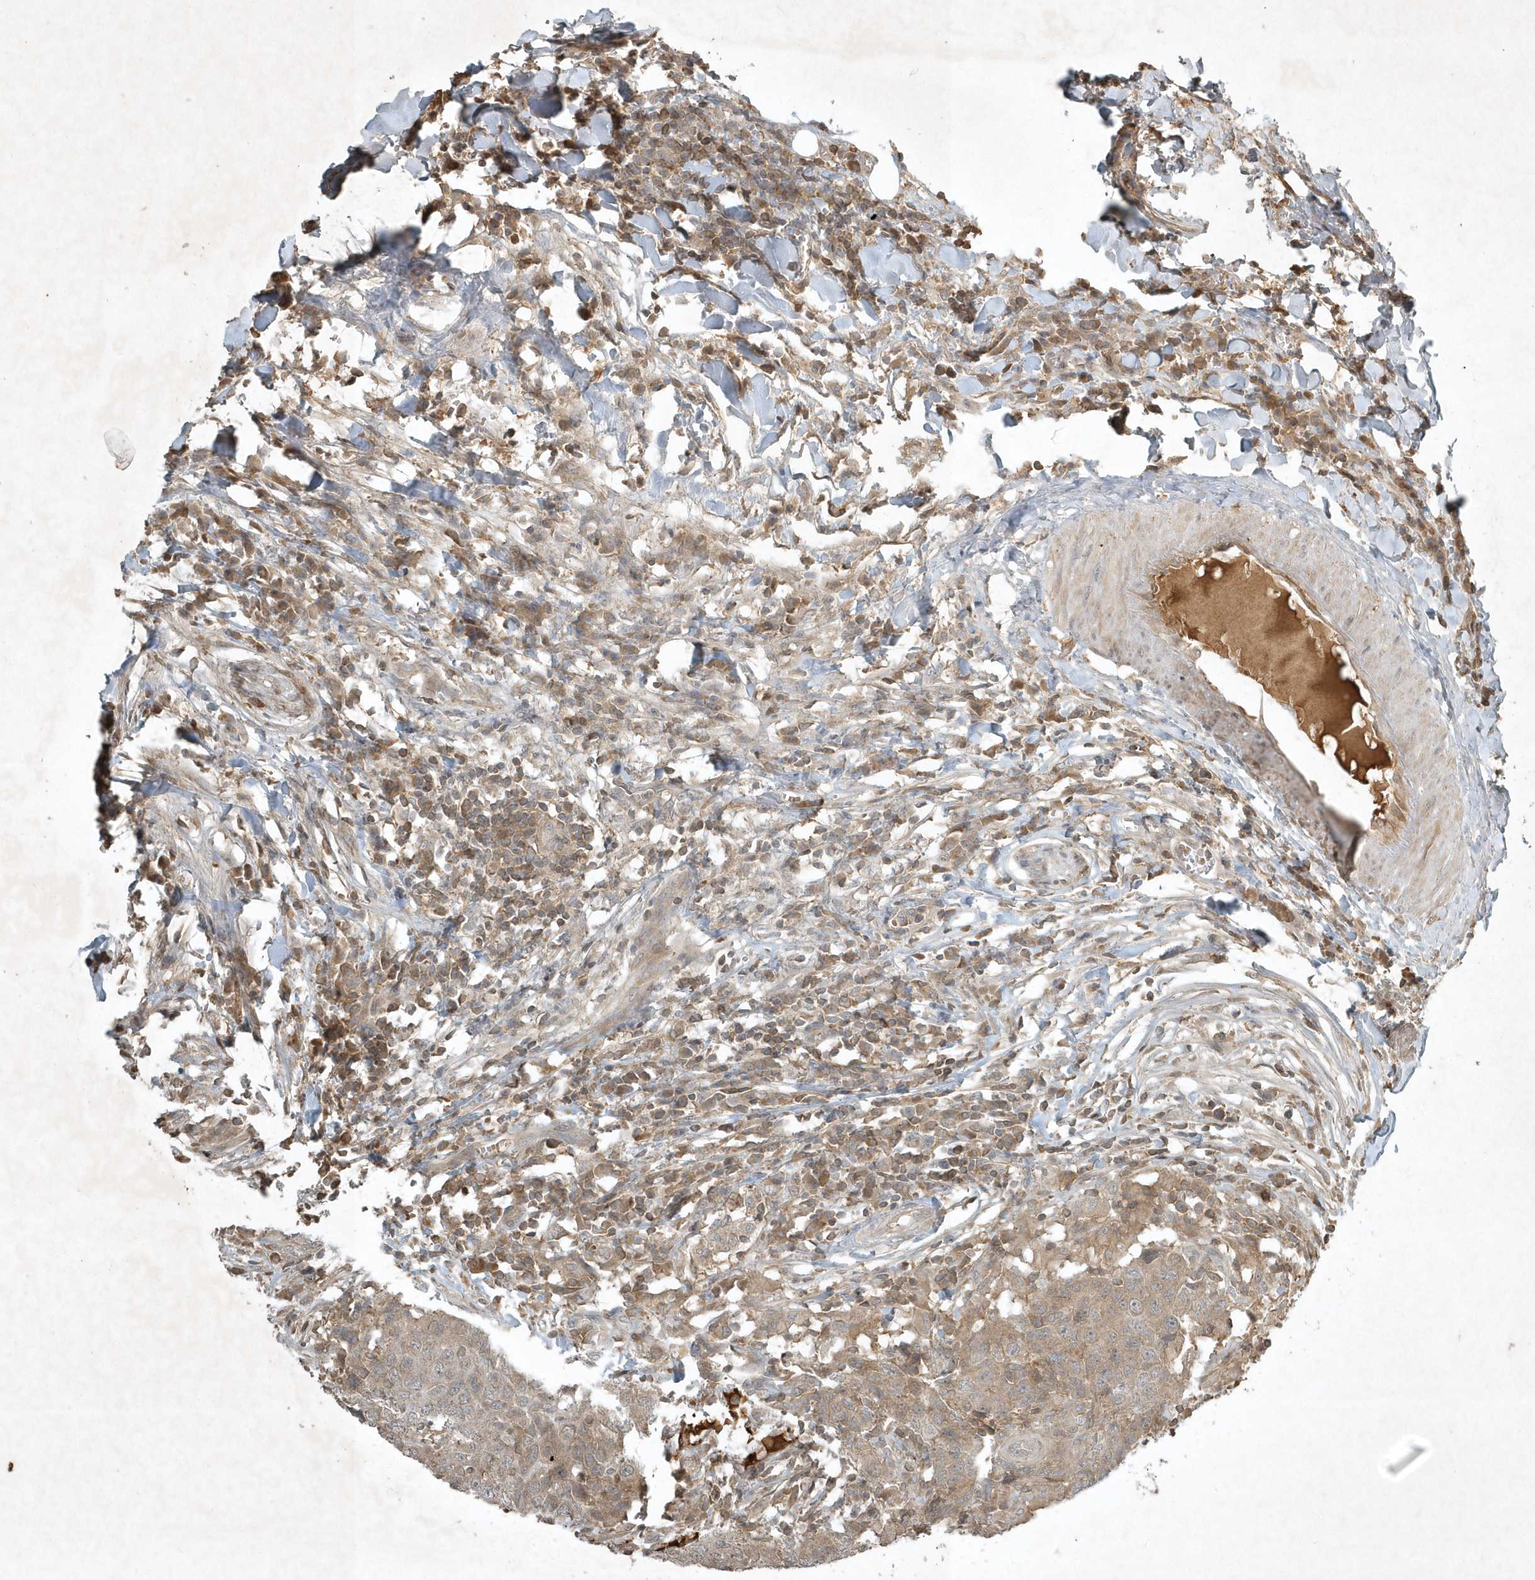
{"staining": {"intensity": "weak", "quantity": "25%-75%", "location": "cytoplasmic/membranous"}, "tissue": "head and neck cancer", "cell_type": "Tumor cells", "image_type": "cancer", "snomed": [{"axis": "morphology", "description": "Squamous cell carcinoma, NOS"}, {"axis": "topography", "description": "Head-Neck"}], "caption": "About 25%-75% of tumor cells in human head and neck cancer display weak cytoplasmic/membranous protein expression as visualized by brown immunohistochemical staining.", "gene": "TNFAIP6", "patient": {"sex": "male", "age": 66}}